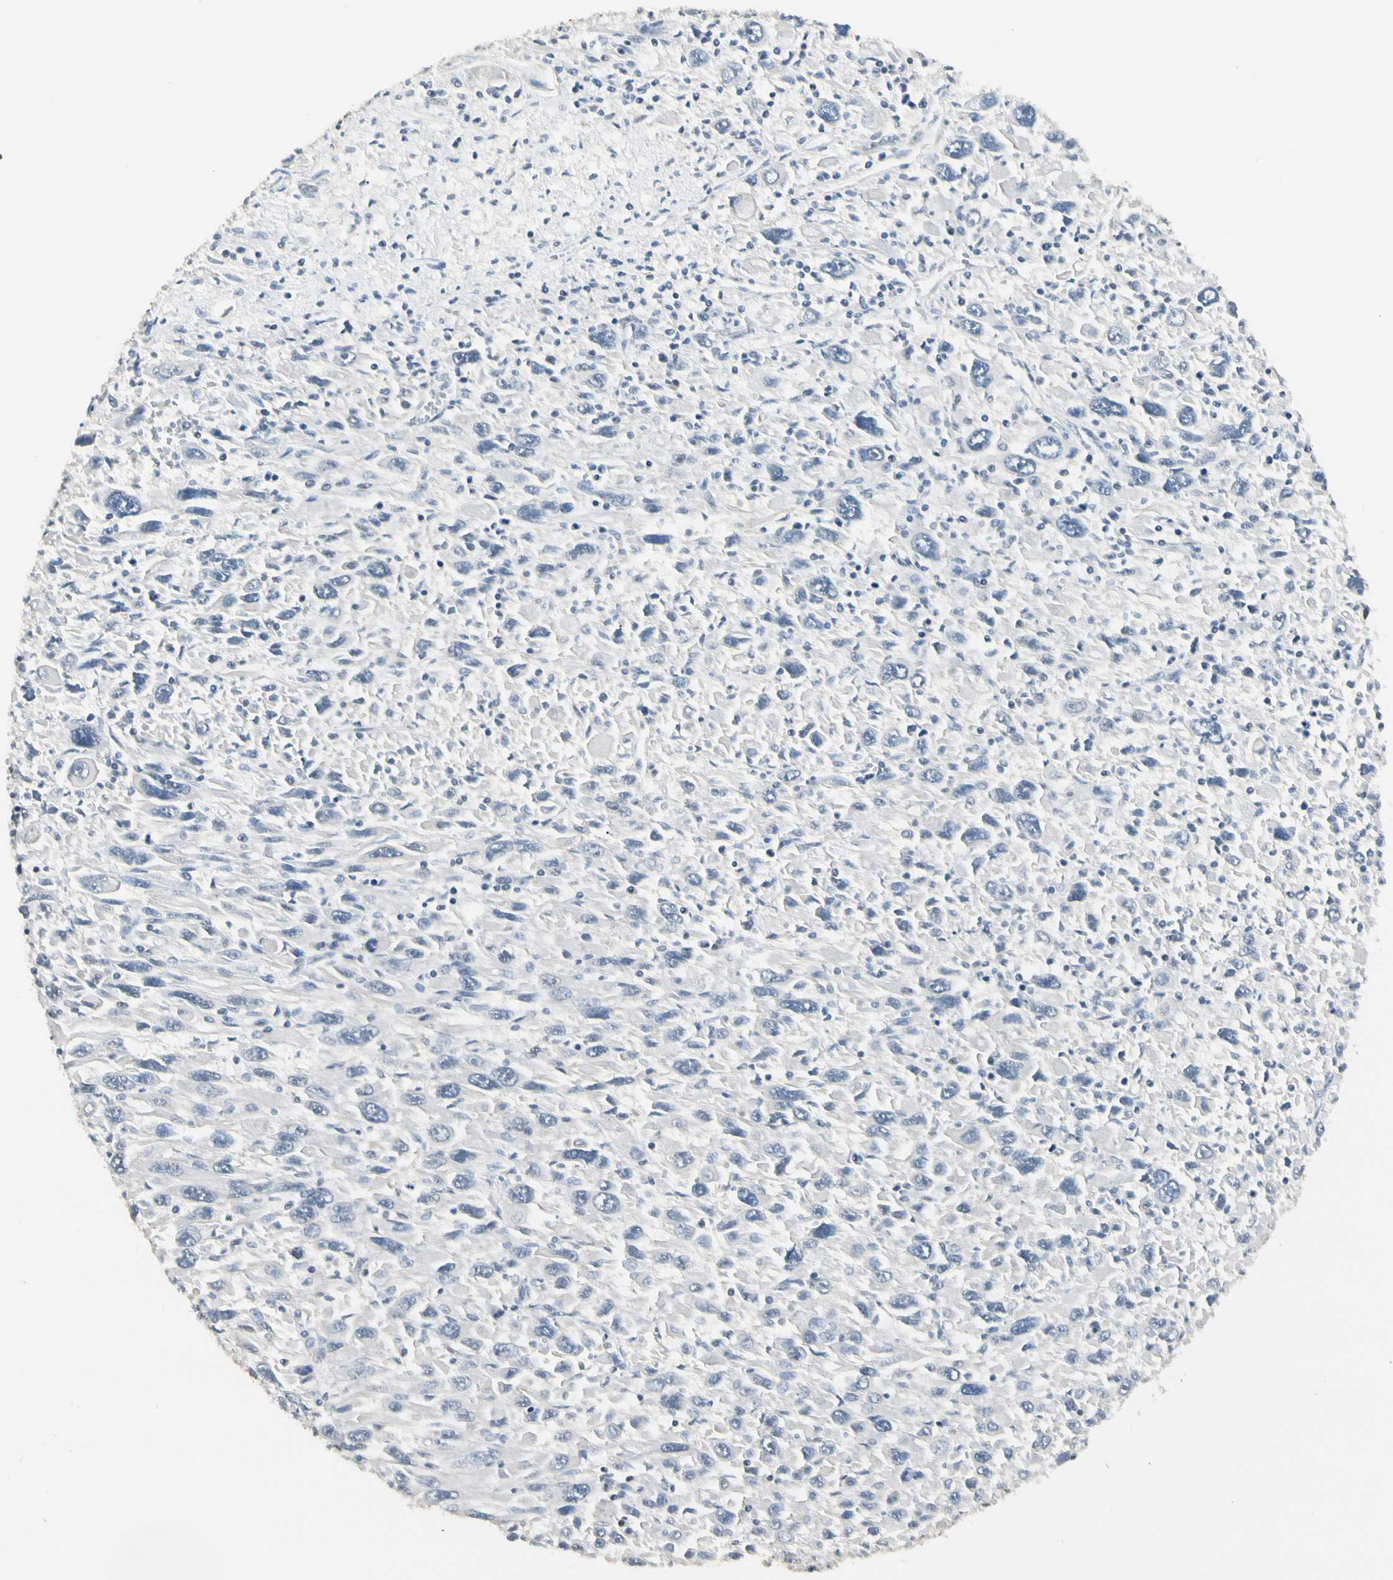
{"staining": {"intensity": "negative", "quantity": "none", "location": "none"}, "tissue": "melanoma", "cell_type": "Tumor cells", "image_type": "cancer", "snomed": [{"axis": "morphology", "description": "Malignant melanoma, Metastatic site"}, {"axis": "topography", "description": "Skin"}], "caption": "Melanoma was stained to show a protein in brown. There is no significant positivity in tumor cells.", "gene": "GNE", "patient": {"sex": "female", "age": 56}}